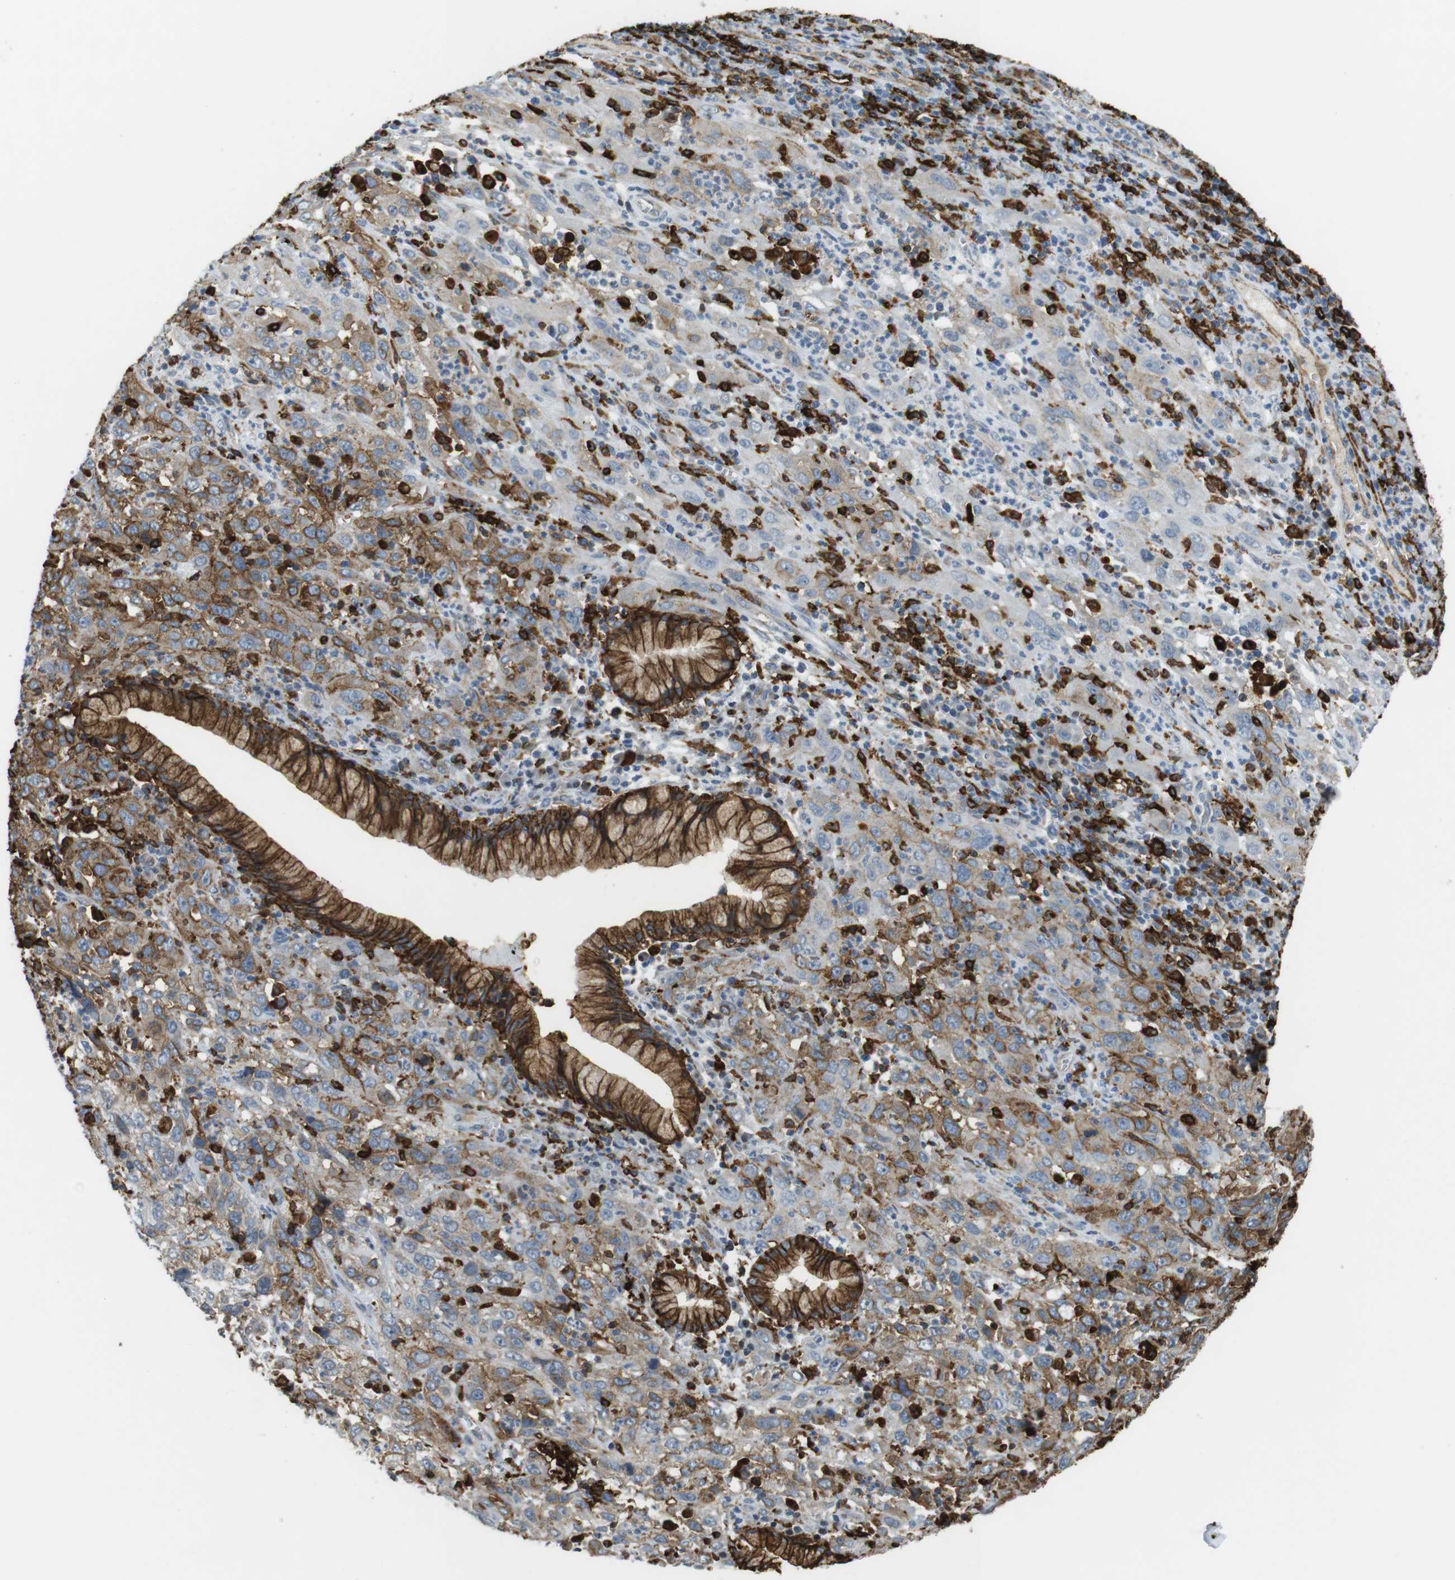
{"staining": {"intensity": "moderate", "quantity": ">75%", "location": "cytoplasmic/membranous"}, "tissue": "cervical cancer", "cell_type": "Tumor cells", "image_type": "cancer", "snomed": [{"axis": "morphology", "description": "Squamous cell carcinoma, NOS"}, {"axis": "topography", "description": "Cervix"}], "caption": "This micrograph exhibits IHC staining of cervical cancer, with medium moderate cytoplasmic/membranous positivity in approximately >75% of tumor cells.", "gene": "HLA-DRA", "patient": {"sex": "female", "age": 32}}